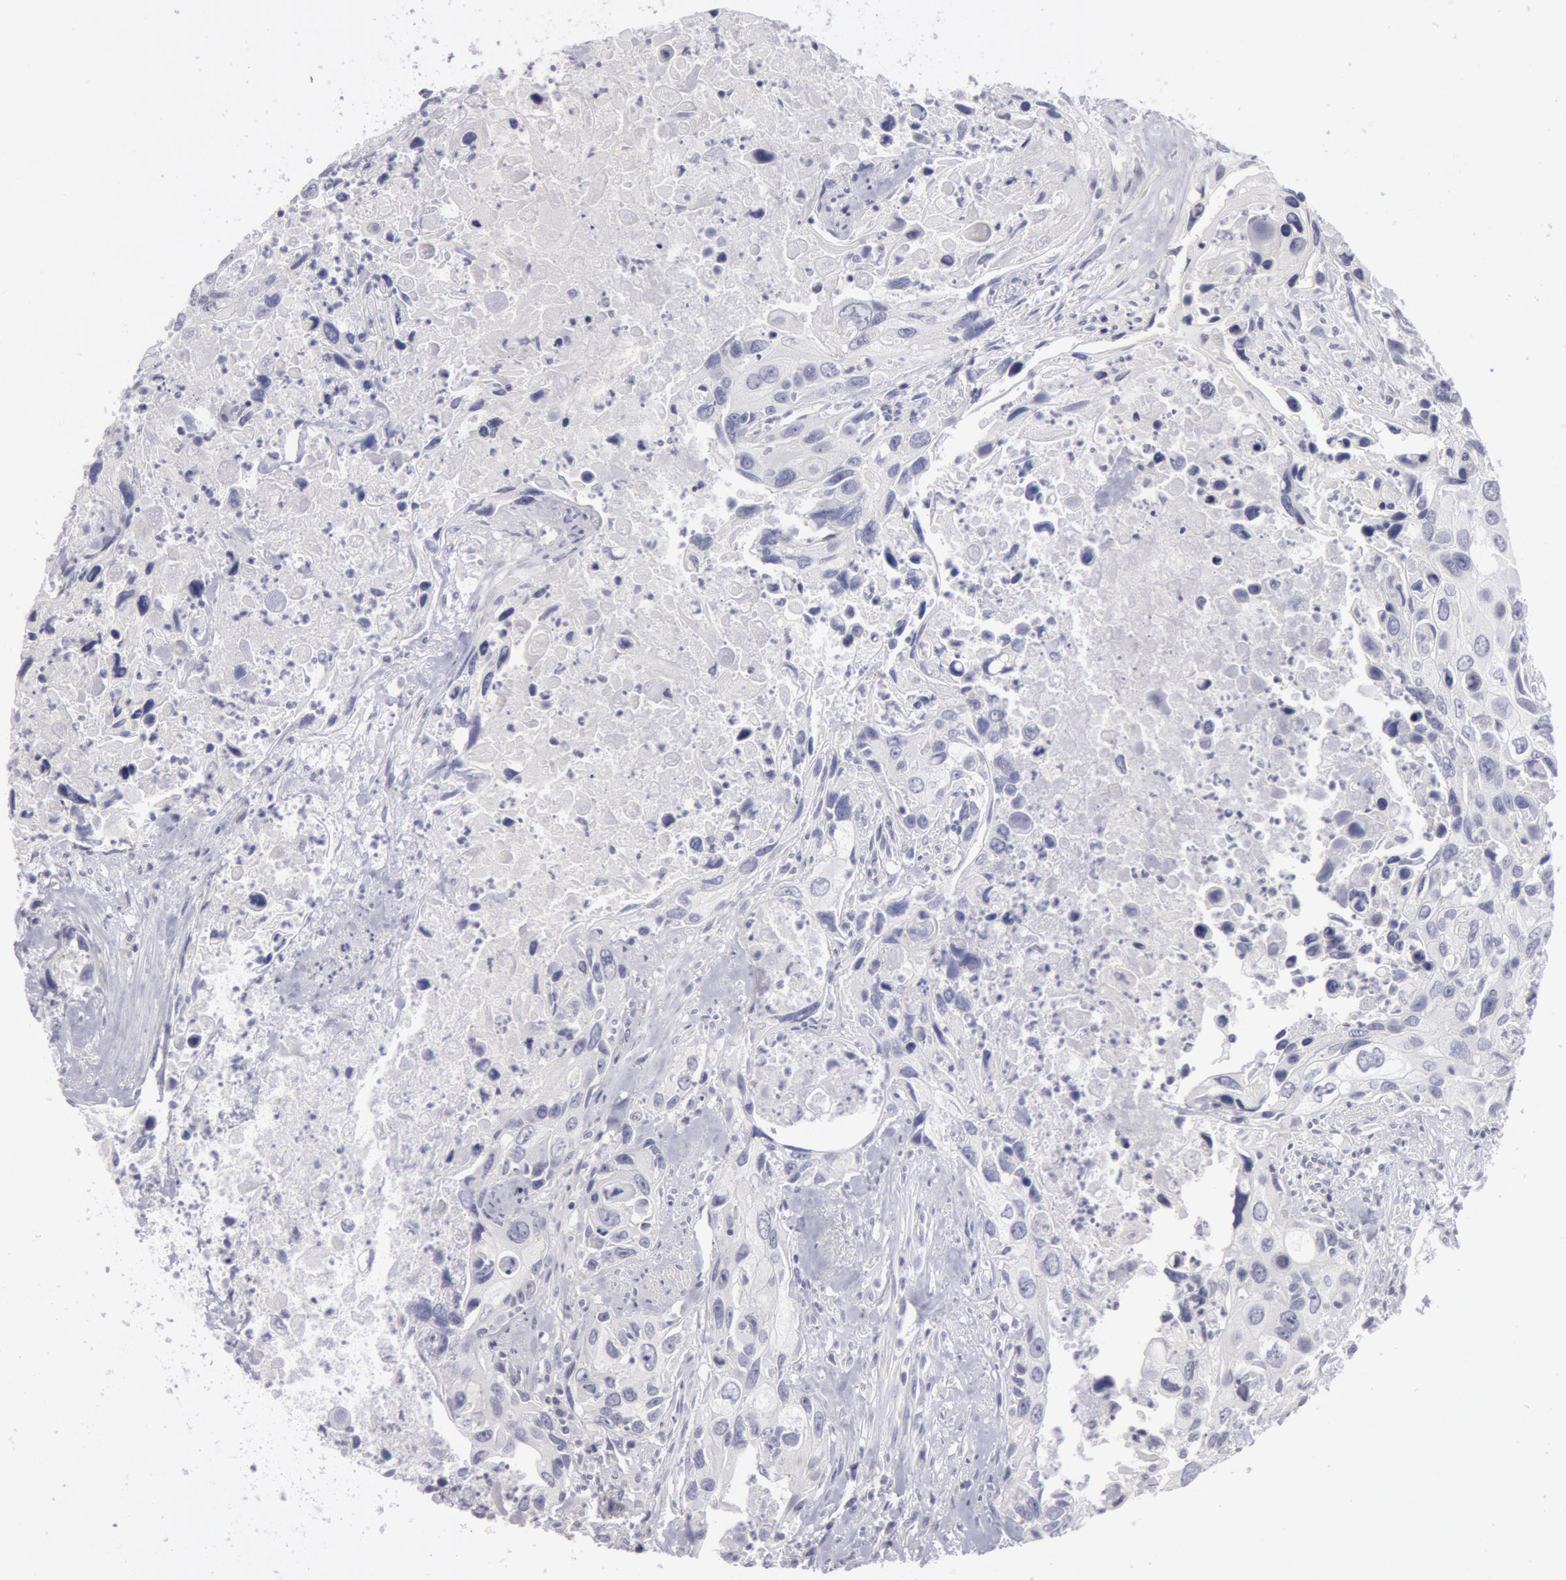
{"staining": {"intensity": "negative", "quantity": "none", "location": "none"}, "tissue": "urothelial cancer", "cell_type": "Tumor cells", "image_type": "cancer", "snomed": [{"axis": "morphology", "description": "Urothelial carcinoma, High grade"}, {"axis": "topography", "description": "Urinary bladder"}], "caption": "DAB (3,3'-diaminobenzidine) immunohistochemical staining of urothelial cancer displays no significant staining in tumor cells.", "gene": "NLGN4X", "patient": {"sex": "male", "age": 71}}